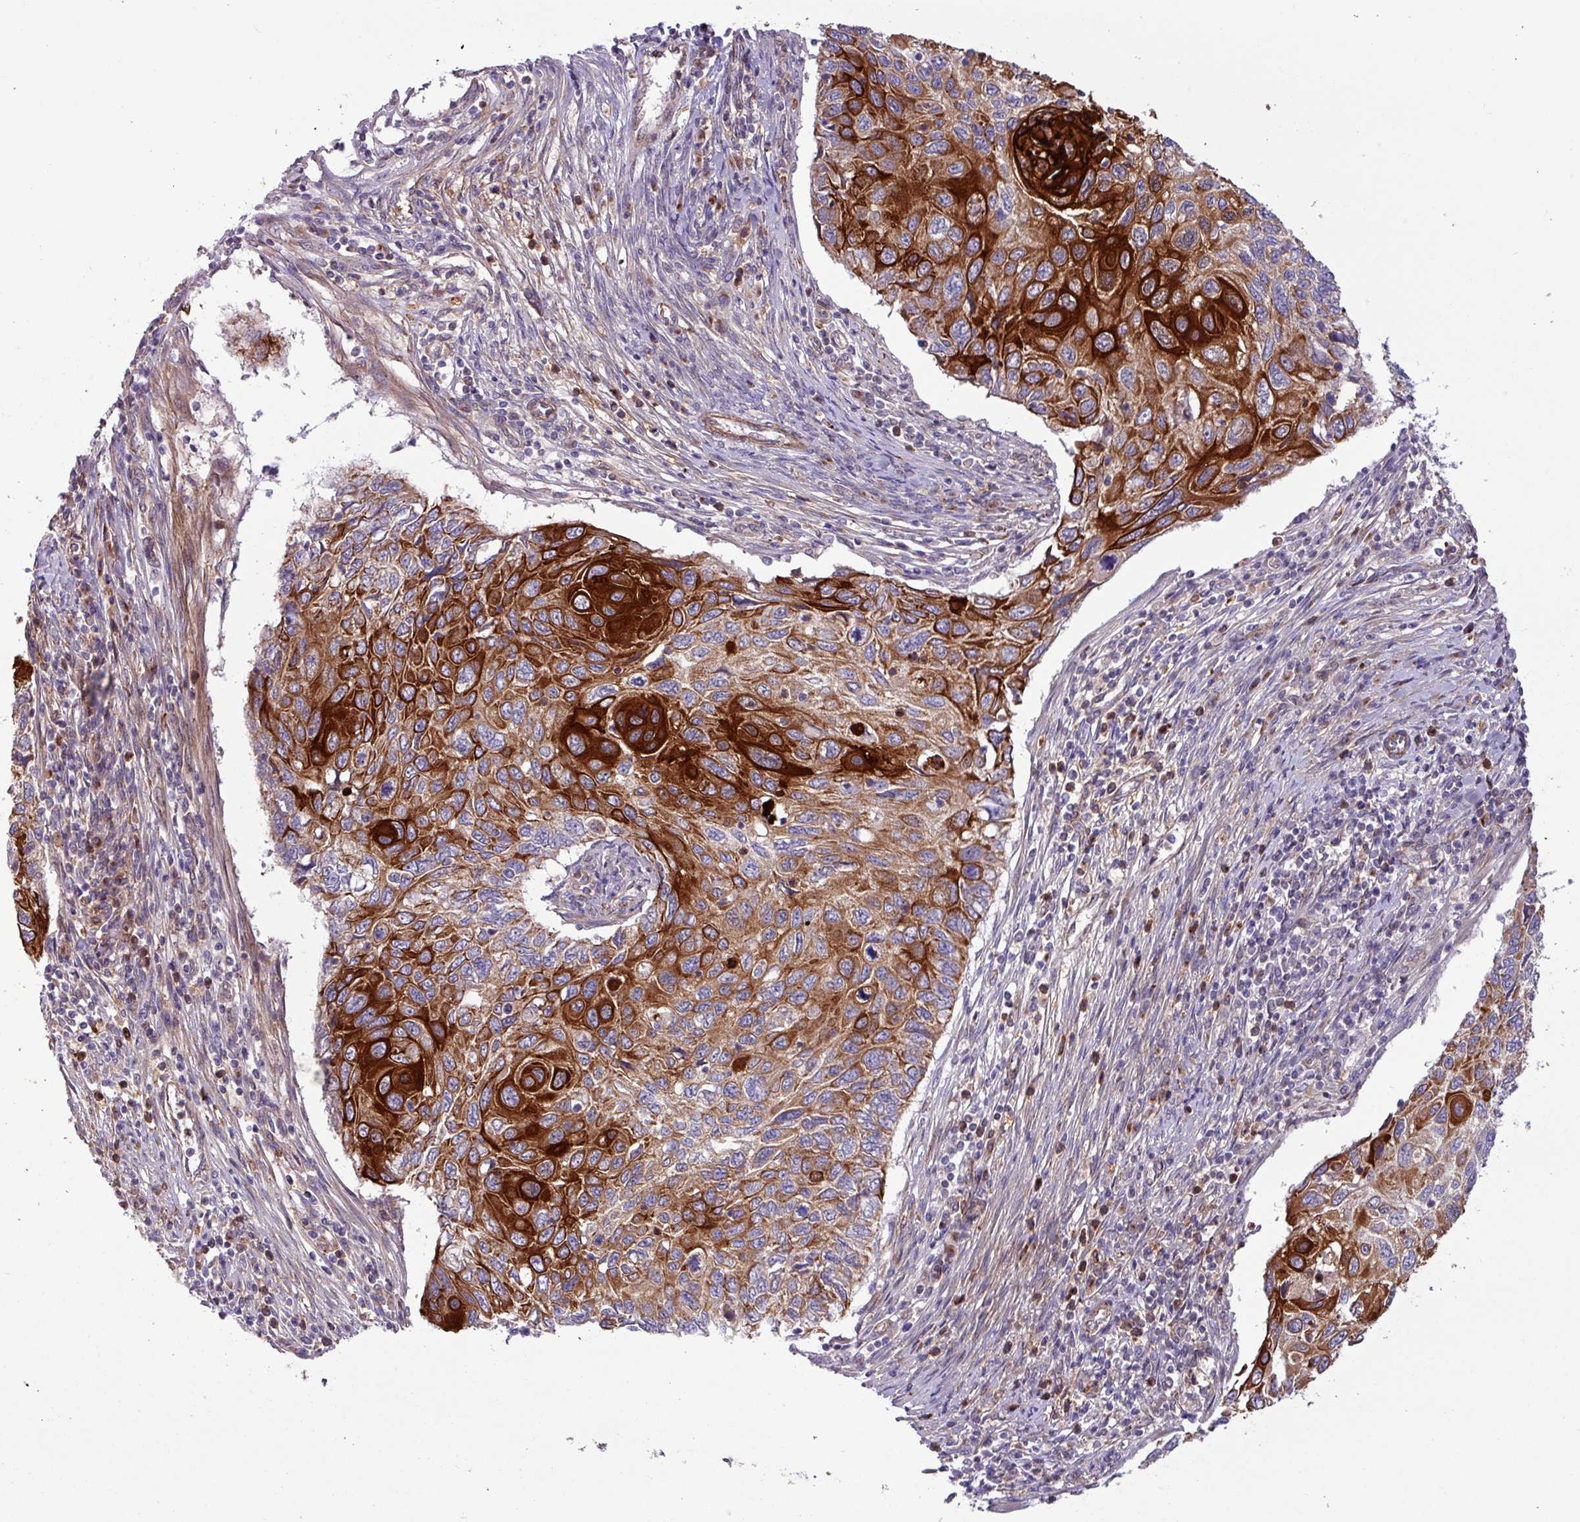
{"staining": {"intensity": "strong", "quantity": "25%-75%", "location": "cytoplasmic/membranous"}, "tissue": "cervical cancer", "cell_type": "Tumor cells", "image_type": "cancer", "snomed": [{"axis": "morphology", "description": "Squamous cell carcinoma, NOS"}, {"axis": "topography", "description": "Cervix"}], "caption": "Brown immunohistochemical staining in human cervical cancer (squamous cell carcinoma) displays strong cytoplasmic/membranous staining in approximately 25%-75% of tumor cells.", "gene": "CNTRL", "patient": {"sex": "female", "age": 70}}